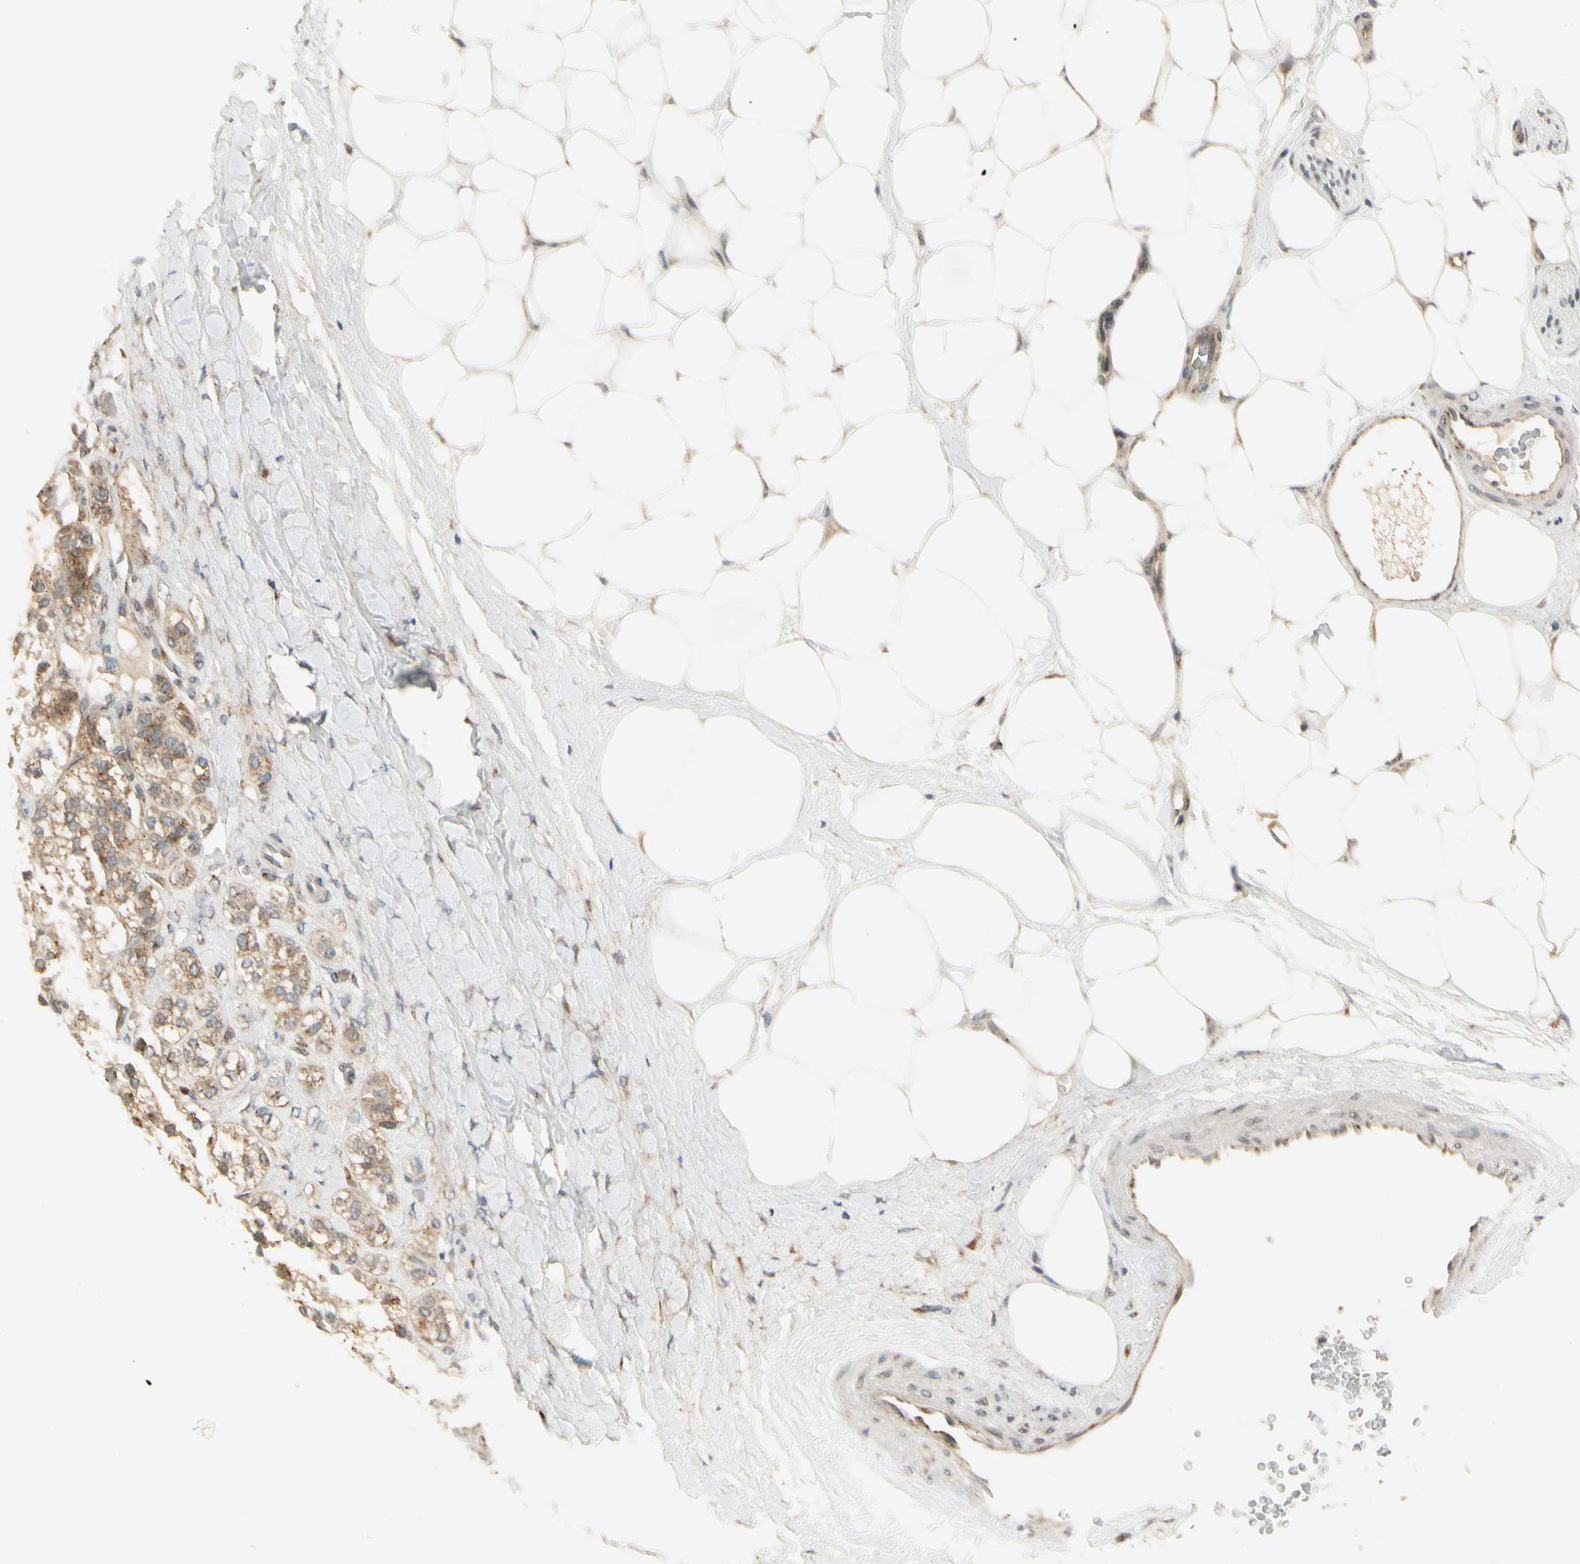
{"staining": {"intensity": "weak", "quantity": ">75%", "location": "cytoplasmic/membranous"}, "tissue": "adrenal gland", "cell_type": "Glandular cells", "image_type": "normal", "snomed": [{"axis": "morphology", "description": "Normal tissue, NOS"}, {"axis": "topography", "description": "Adrenal gland"}], "caption": "Normal adrenal gland reveals weak cytoplasmic/membranous expression in about >75% of glandular cells The protein is shown in brown color, while the nuclei are stained blue..", "gene": "MANSC1", "patient": {"sex": "male", "age": 57}}